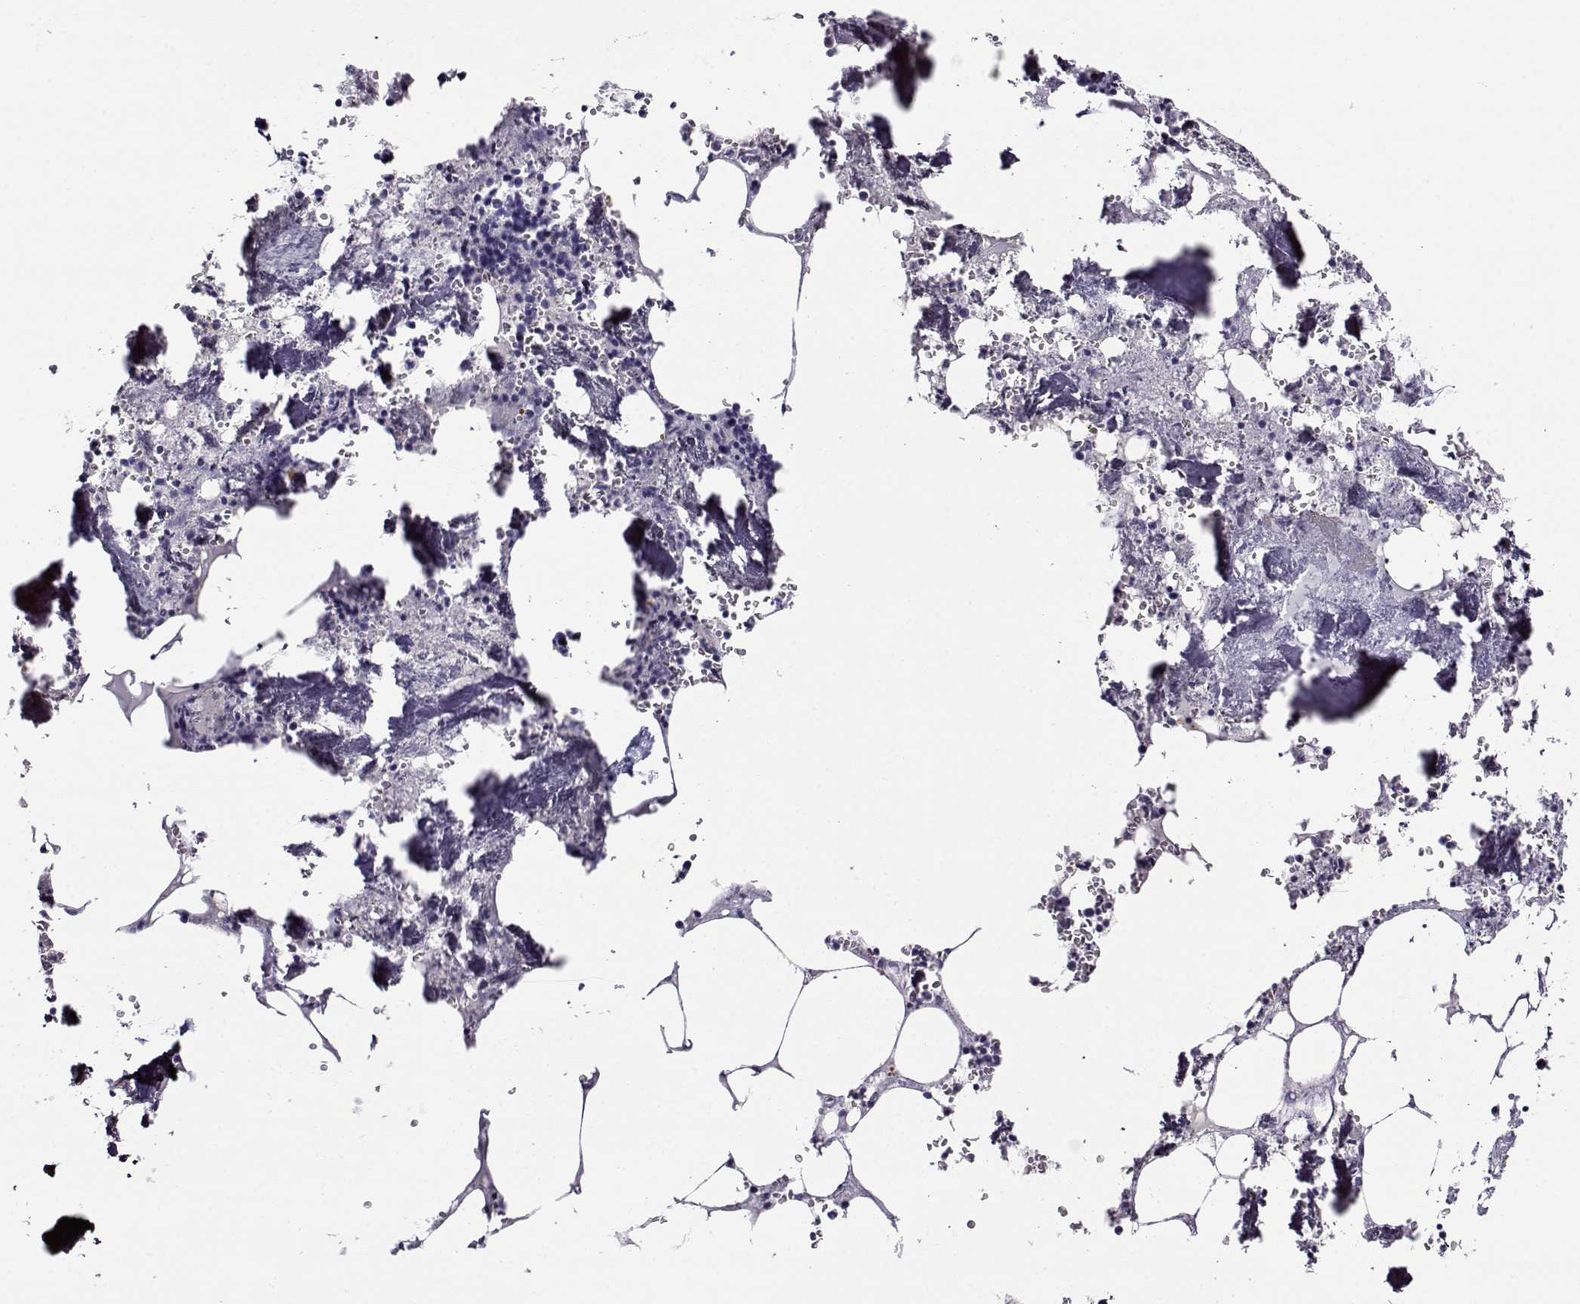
{"staining": {"intensity": "negative", "quantity": "none", "location": "none"}, "tissue": "bone marrow", "cell_type": "Hematopoietic cells", "image_type": "normal", "snomed": [{"axis": "morphology", "description": "Normal tissue, NOS"}, {"axis": "topography", "description": "Bone marrow"}], "caption": "Hematopoietic cells are negative for brown protein staining in unremarkable bone marrow.", "gene": "RHOXF2B", "patient": {"sex": "male", "age": 54}}